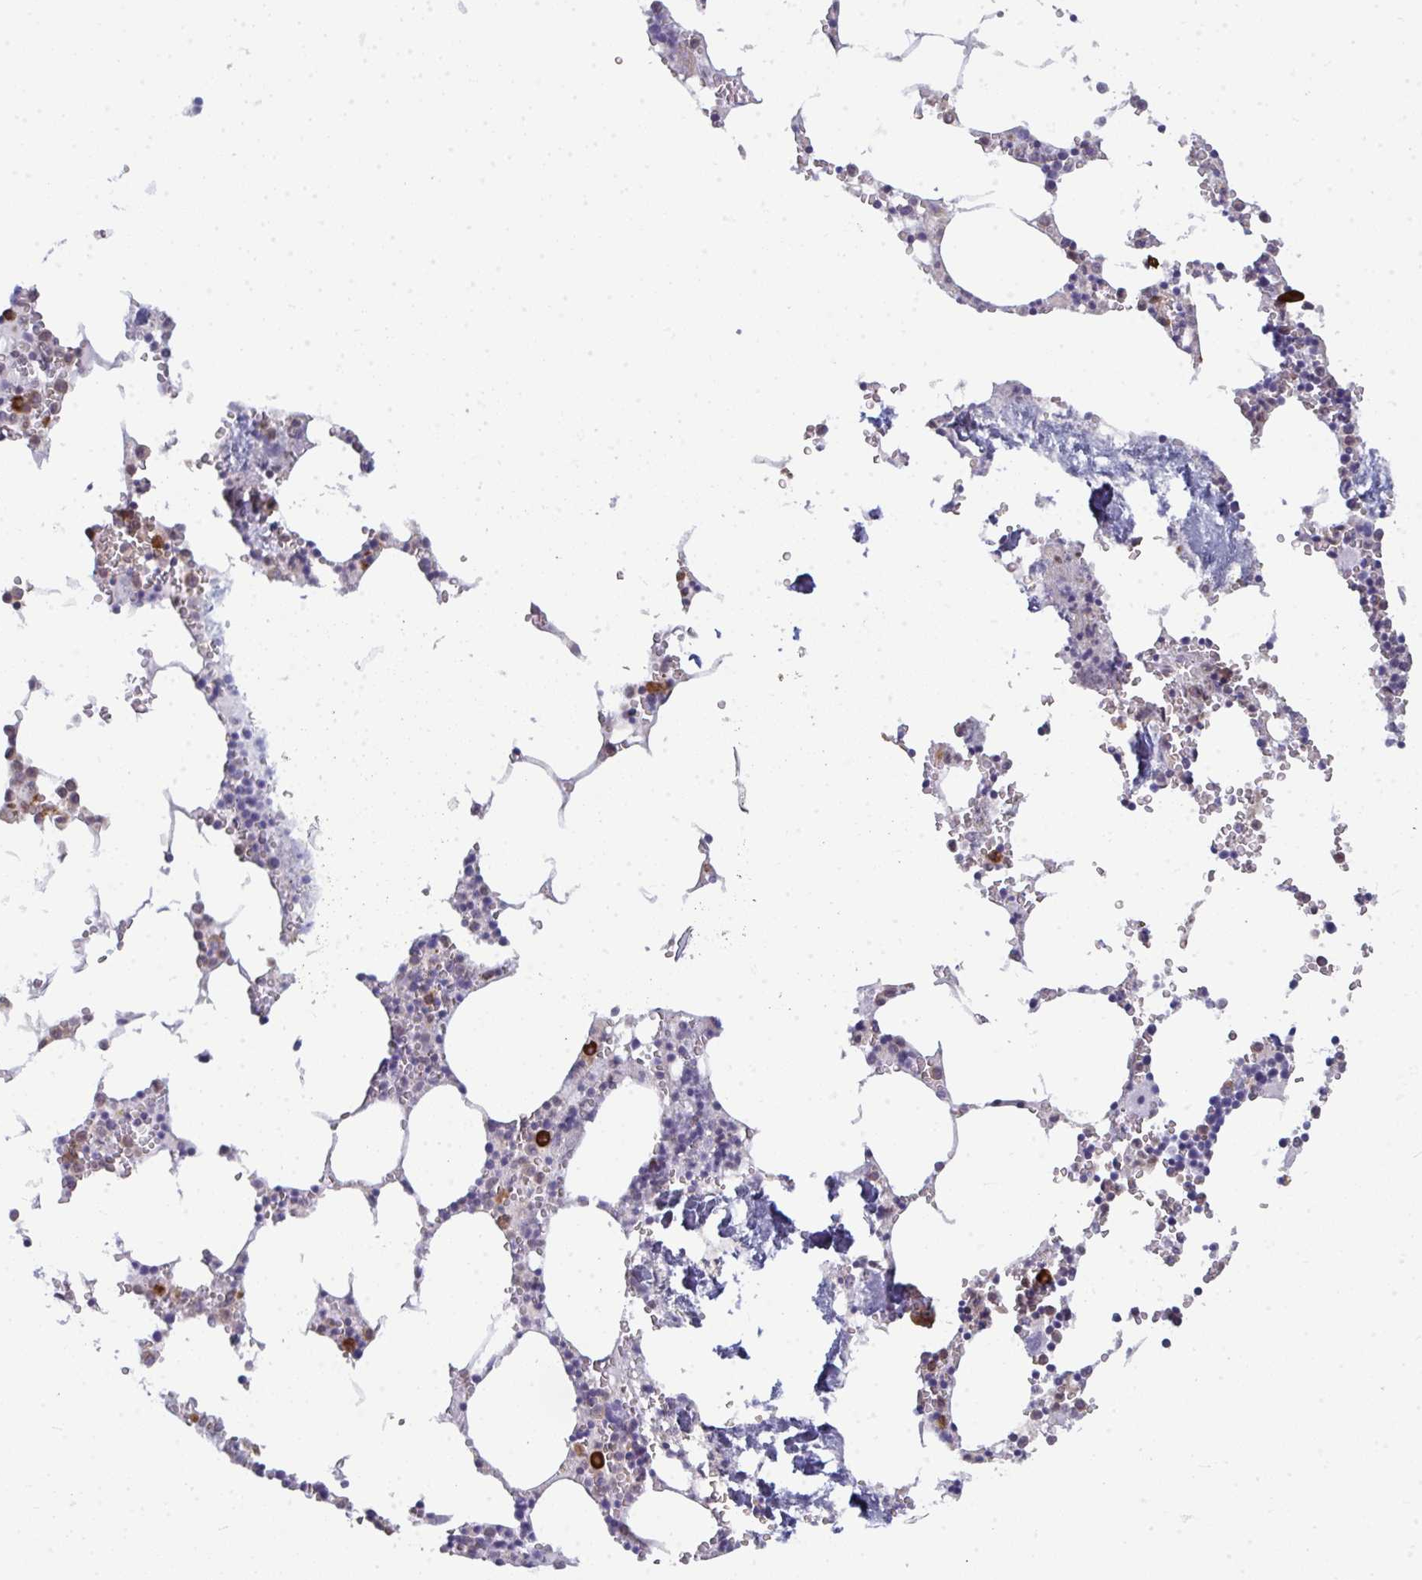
{"staining": {"intensity": "strong", "quantity": "<25%", "location": "cytoplasmic/membranous"}, "tissue": "bone marrow", "cell_type": "Hematopoietic cells", "image_type": "normal", "snomed": [{"axis": "morphology", "description": "Normal tissue, NOS"}, {"axis": "topography", "description": "Bone marrow"}], "caption": "Immunohistochemistry of normal human bone marrow exhibits medium levels of strong cytoplasmic/membranous positivity in about <25% of hematopoietic cells.", "gene": "LYSMD4", "patient": {"sex": "male", "age": 54}}